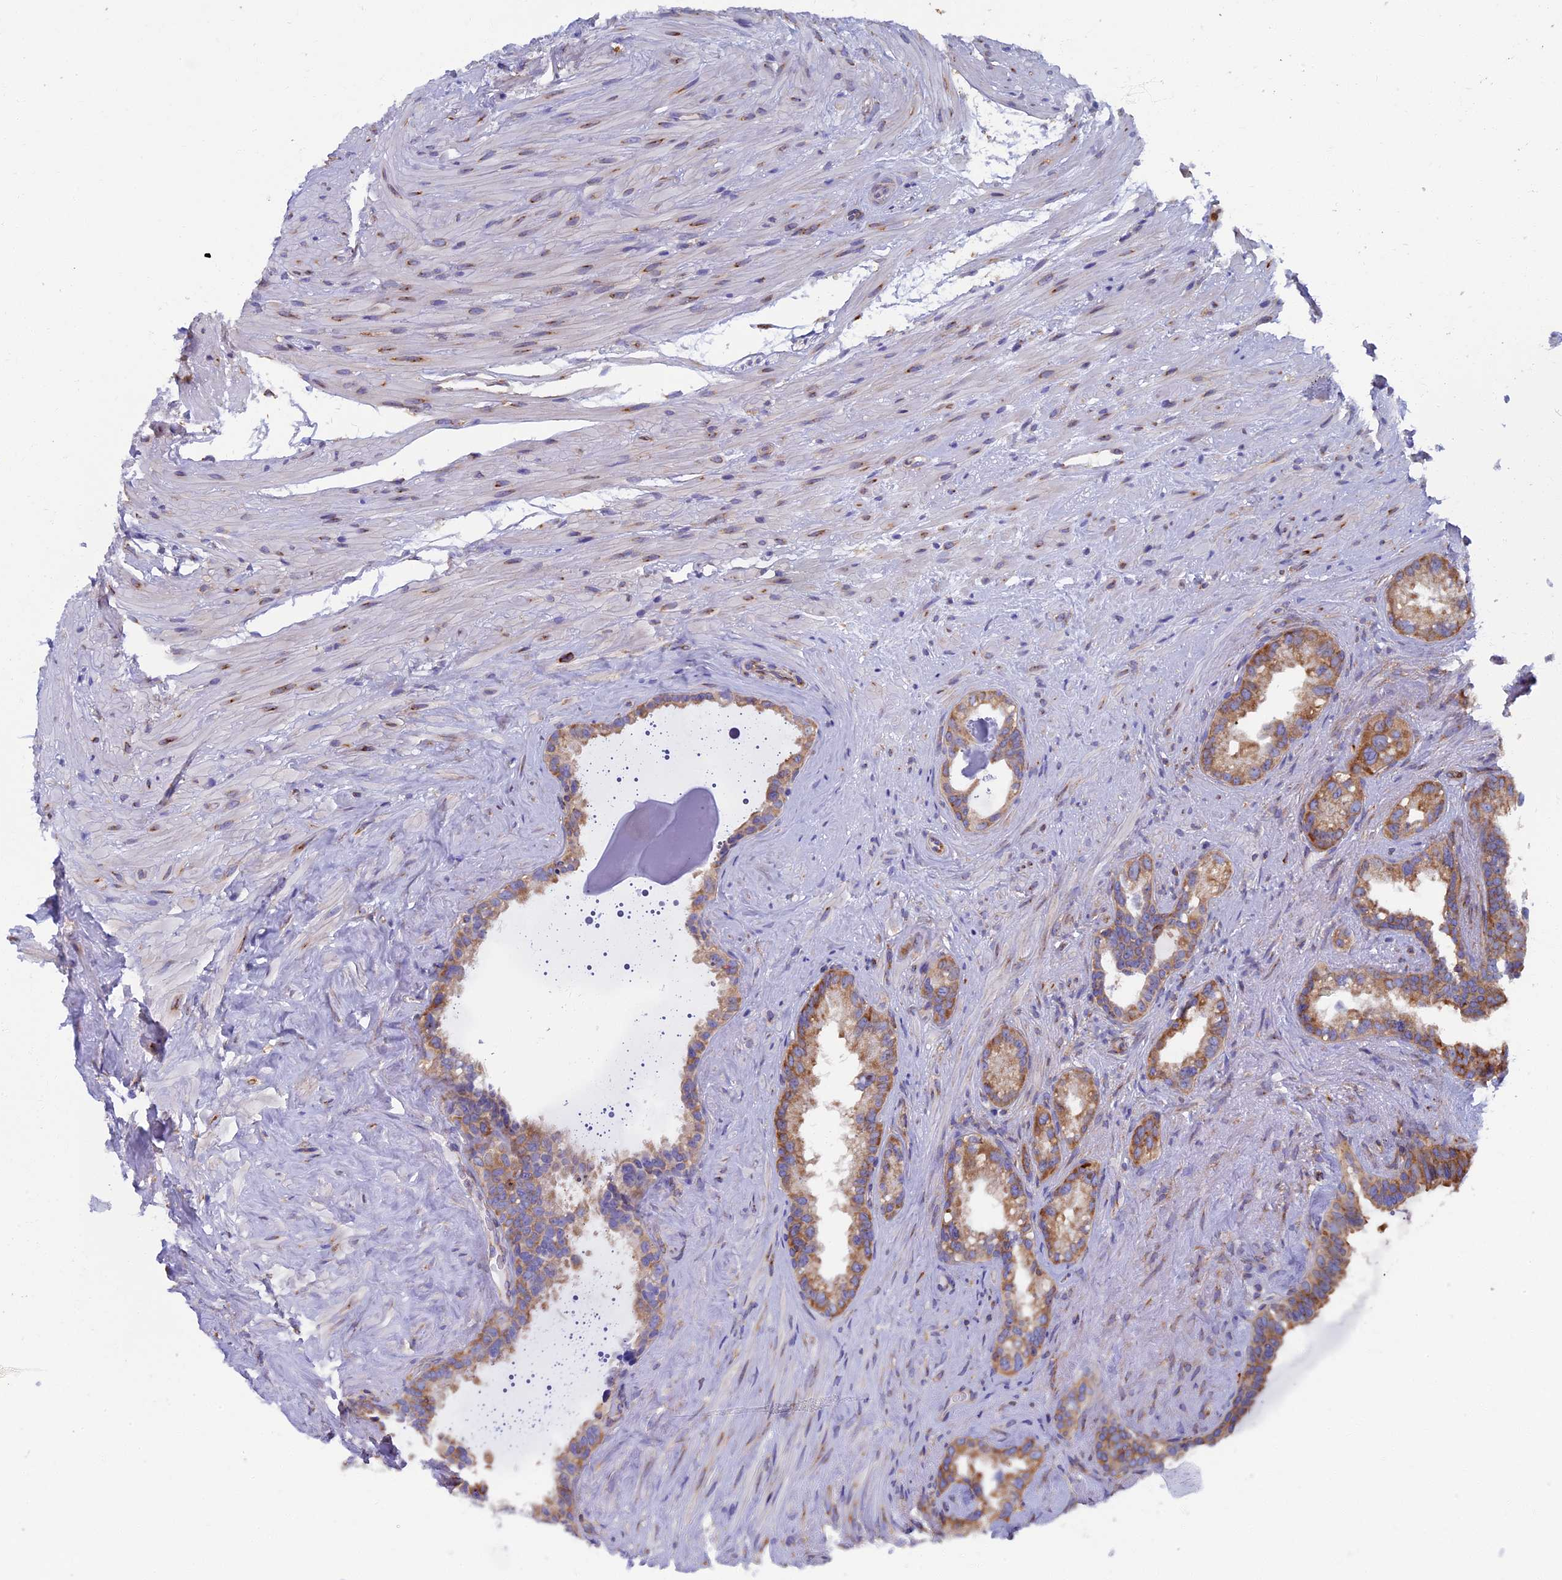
{"staining": {"intensity": "moderate", "quantity": "<25%", "location": "cytoplasmic/membranous"}, "tissue": "seminal vesicle", "cell_type": "Glandular cells", "image_type": "normal", "snomed": [{"axis": "morphology", "description": "Normal tissue, NOS"}, {"axis": "topography", "description": "Prostate"}, {"axis": "topography", "description": "Seminal veicle"}], "caption": "A brown stain shows moderate cytoplasmic/membranous staining of a protein in glandular cells of normal human seminal vesicle.", "gene": "YBX1", "patient": {"sex": "male", "age": 79}}